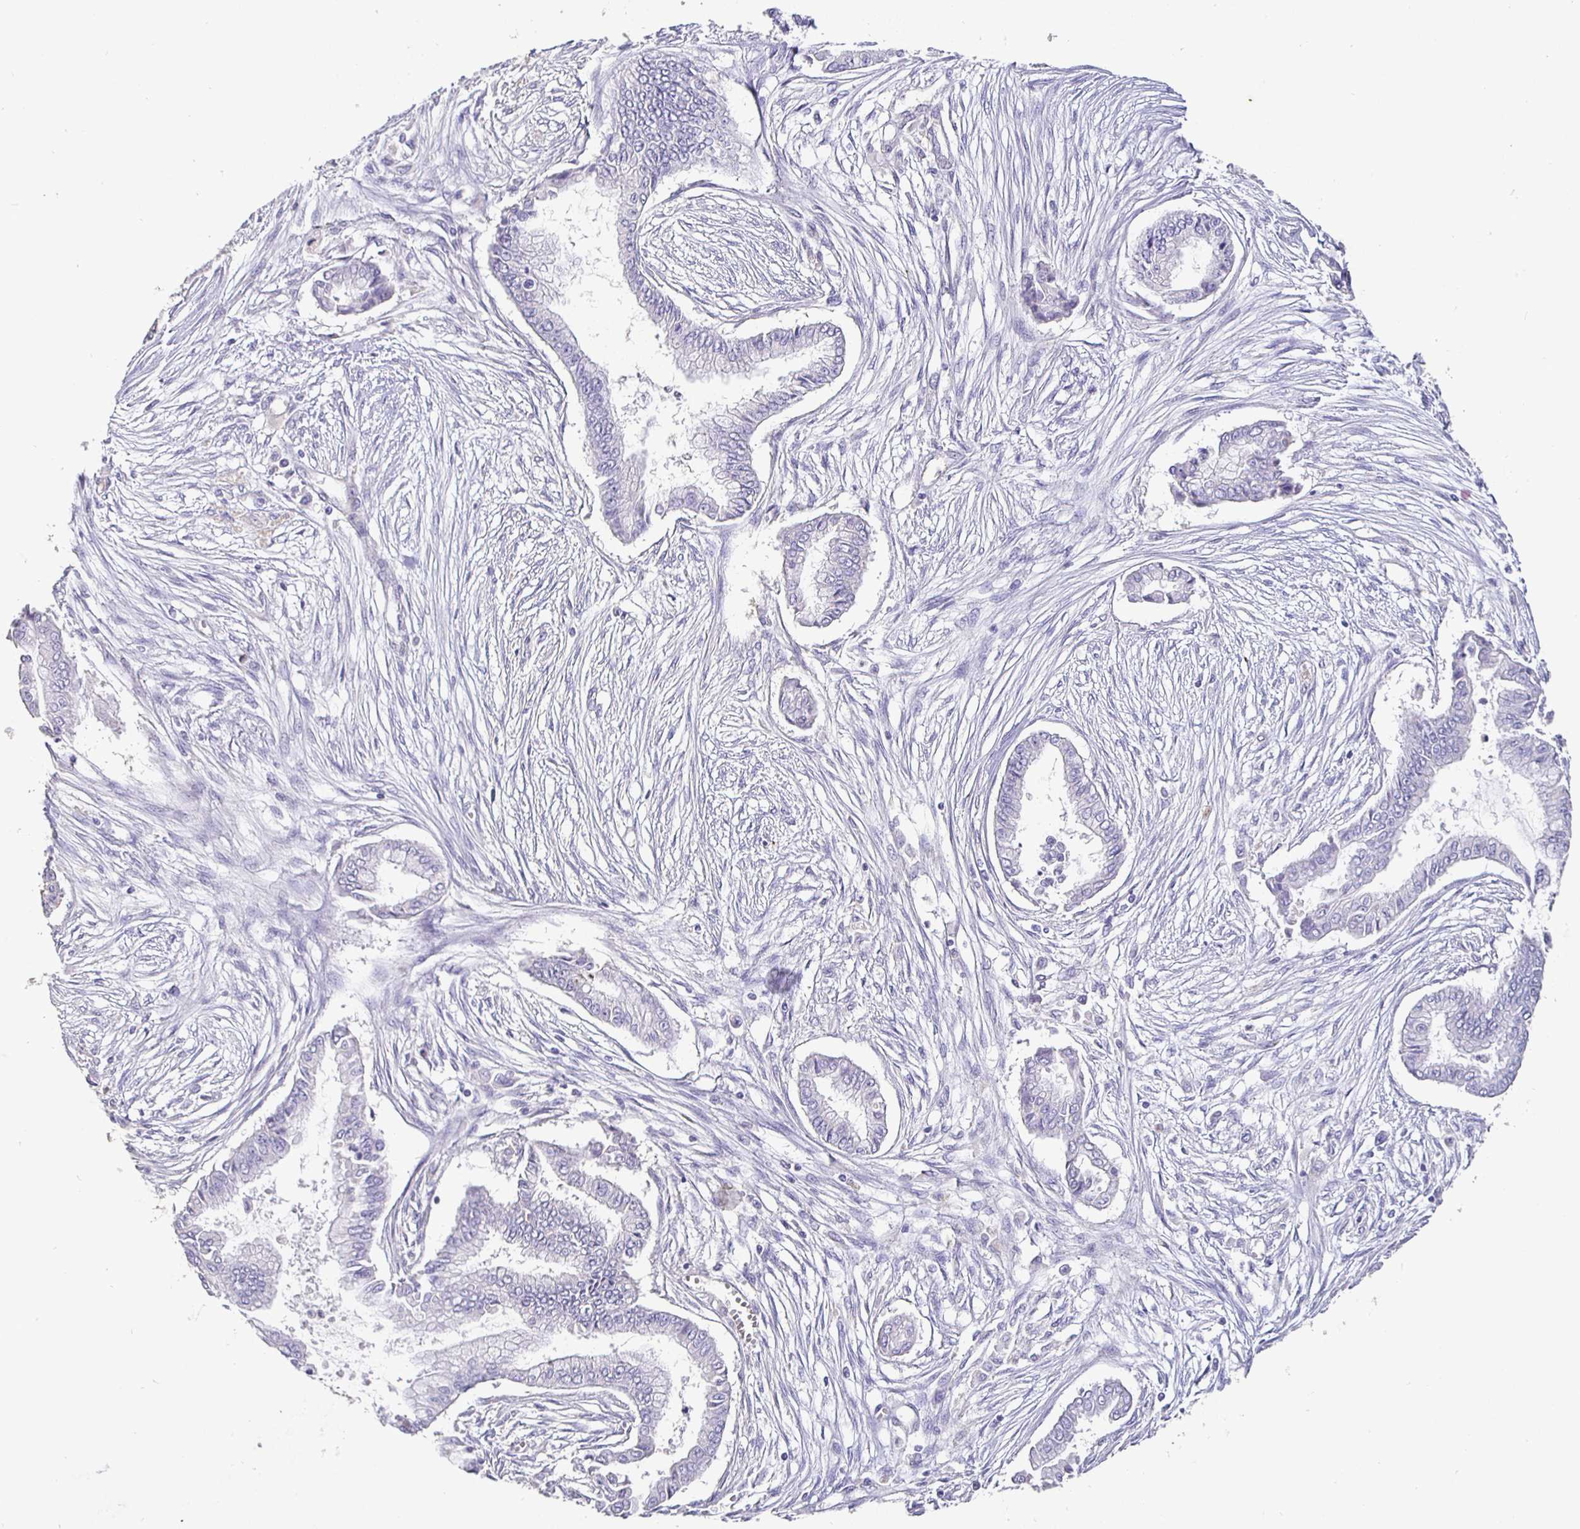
{"staining": {"intensity": "negative", "quantity": "none", "location": "none"}, "tissue": "pancreatic cancer", "cell_type": "Tumor cells", "image_type": "cancer", "snomed": [{"axis": "morphology", "description": "Adenocarcinoma, NOS"}, {"axis": "topography", "description": "Pancreas"}], "caption": "Pancreatic cancer was stained to show a protein in brown. There is no significant staining in tumor cells.", "gene": "SHISA4", "patient": {"sex": "female", "age": 68}}